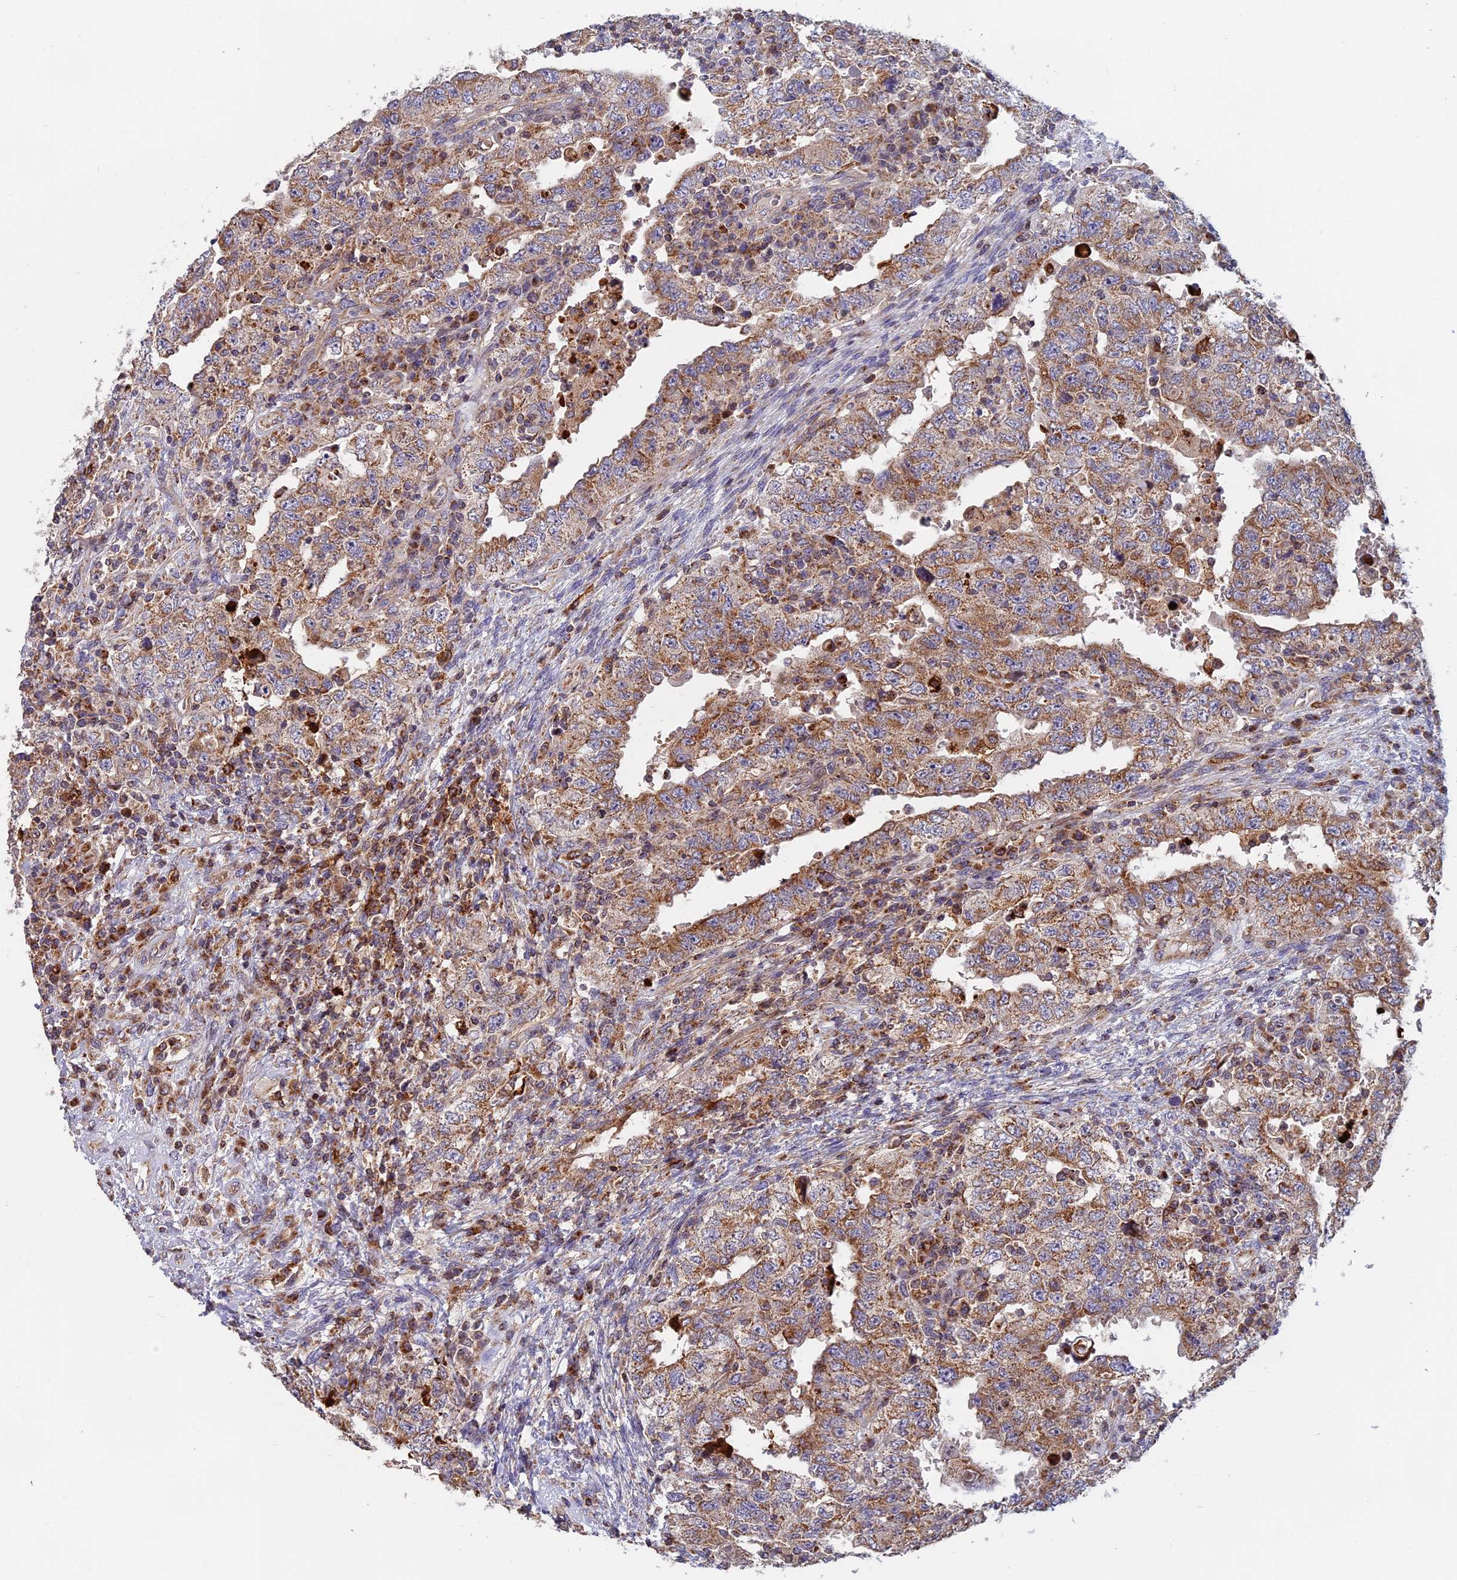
{"staining": {"intensity": "moderate", "quantity": ">75%", "location": "cytoplasmic/membranous"}, "tissue": "testis cancer", "cell_type": "Tumor cells", "image_type": "cancer", "snomed": [{"axis": "morphology", "description": "Carcinoma, Embryonal, NOS"}, {"axis": "topography", "description": "Testis"}], "caption": "A brown stain shows moderate cytoplasmic/membranous positivity of a protein in human testis cancer (embryonal carcinoma) tumor cells. The protein of interest is shown in brown color, while the nuclei are stained blue.", "gene": "EDAR", "patient": {"sex": "male", "age": 26}}